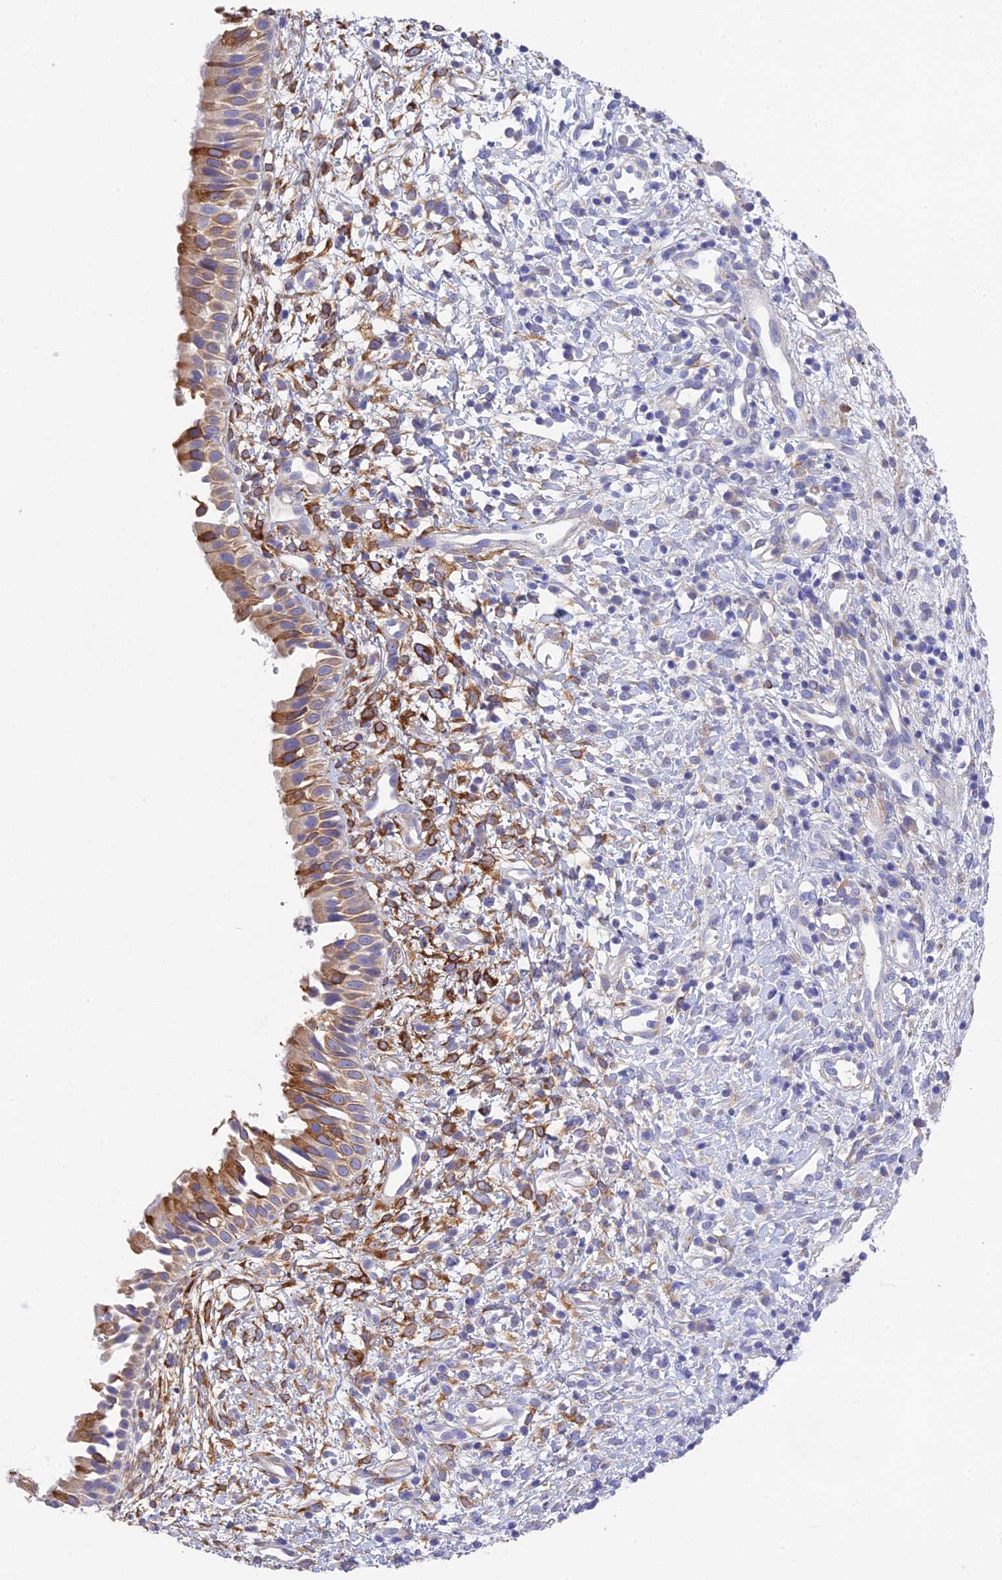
{"staining": {"intensity": "moderate", "quantity": "25%-75%", "location": "cytoplasmic/membranous"}, "tissue": "nasopharynx", "cell_type": "Respiratory epithelial cells", "image_type": "normal", "snomed": [{"axis": "morphology", "description": "Normal tissue, NOS"}, {"axis": "topography", "description": "Nasopharynx"}], "caption": "This micrograph reveals benign nasopharynx stained with IHC to label a protein in brown. The cytoplasmic/membranous of respiratory epithelial cells show moderate positivity for the protein. Nuclei are counter-stained blue.", "gene": "HSD17B2", "patient": {"sex": "male", "age": 22}}